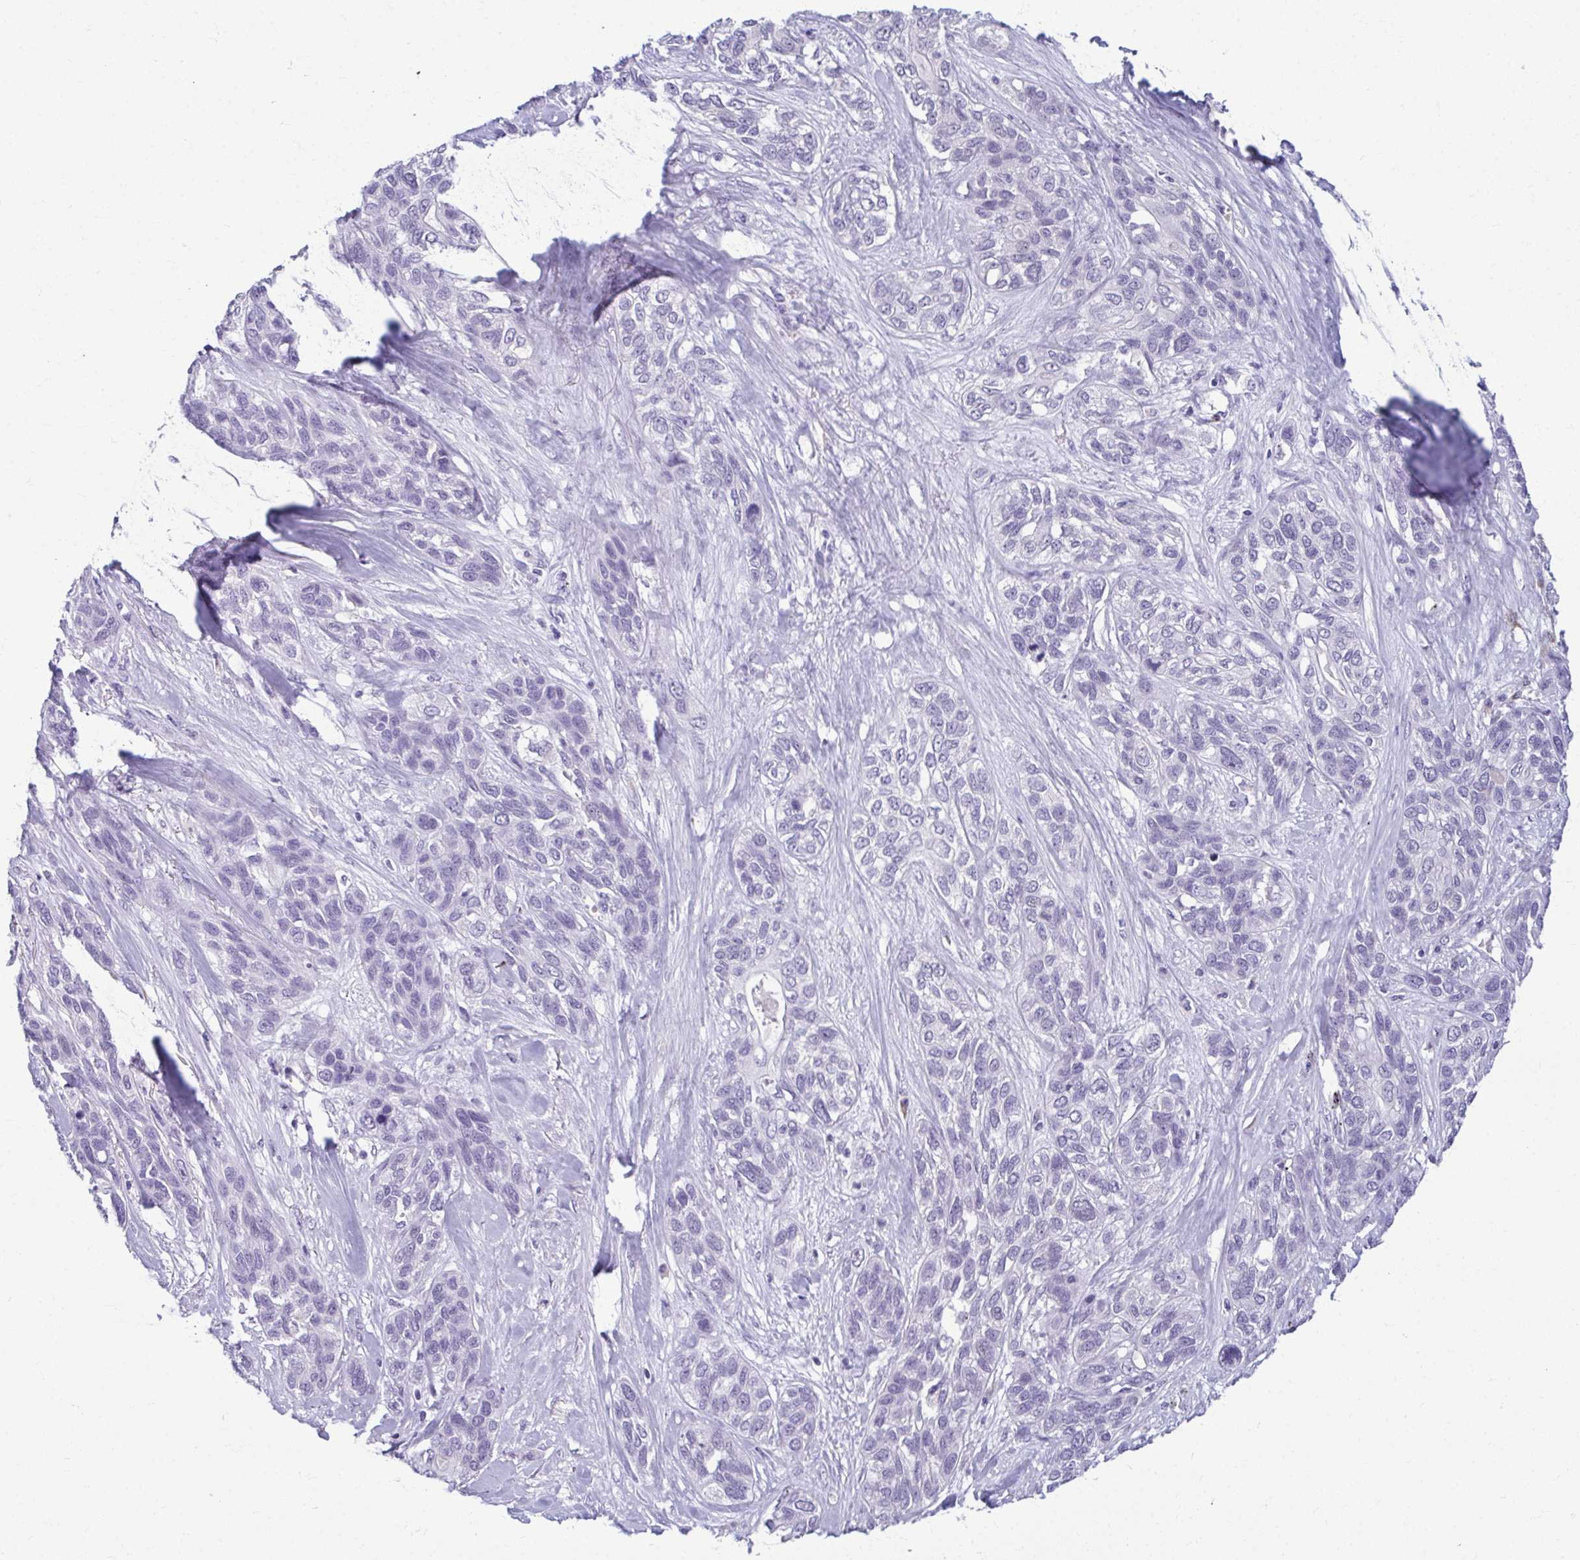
{"staining": {"intensity": "negative", "quantity": "none", "location": "none"}, "tissue": "lung cancer", "cell_type": "Tumor cells", "image_type": "cancer", "snomed": [{"axis": "morphology", "description": "Squamous cell carcinoma, NOS"}, {"axis": "topography", "description": "Lung"}], "caption": "Human lung cancer stained for a protein using immunohistochemistry (IHC) displays no staining in tumor cells.", "gene": "SERPINI1", "patient": {"sex": "female", "age": 70}}